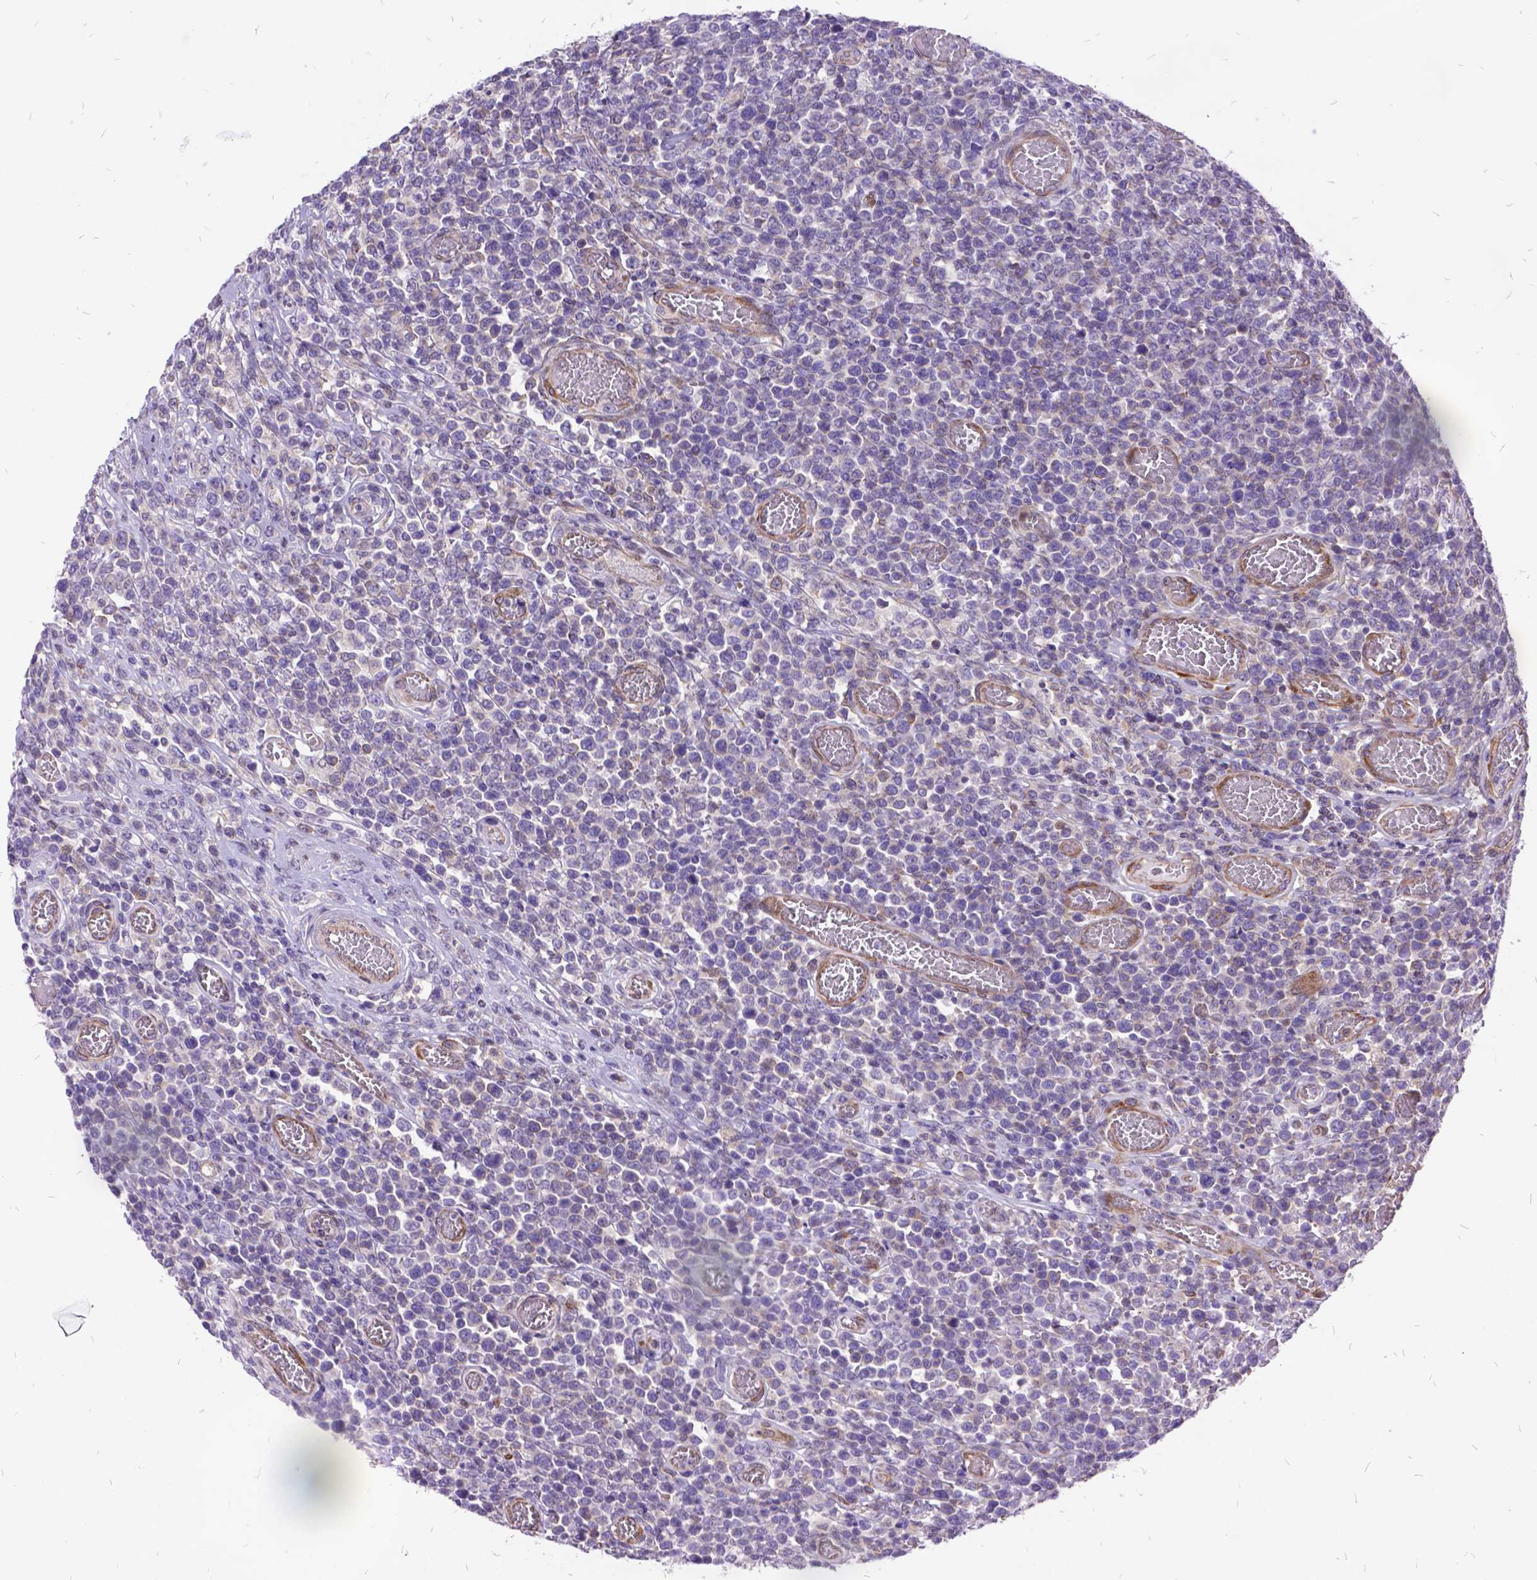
{"staining": {"intensity": "negative", "quantity": "none", "location": "none"}, "tissue": "lymphoma", "cell_type": "Tumor cells", "image_type": "cancer", "snomed": [{"axis": "morphology", "description": "Malignant lymphoma, non-Hodgkin's type, High grade"}, {"axis": "topography", "description": "Soft tissue"}], "caption": "An immunohistochemistry (IHC) histopathology image of lymphoma is shown. There is no staining in tumor cells of lymphoma. Nuclei are stained in blue.", "gene": "GRB7", "patient": {"sex": "female", "age": 56}}